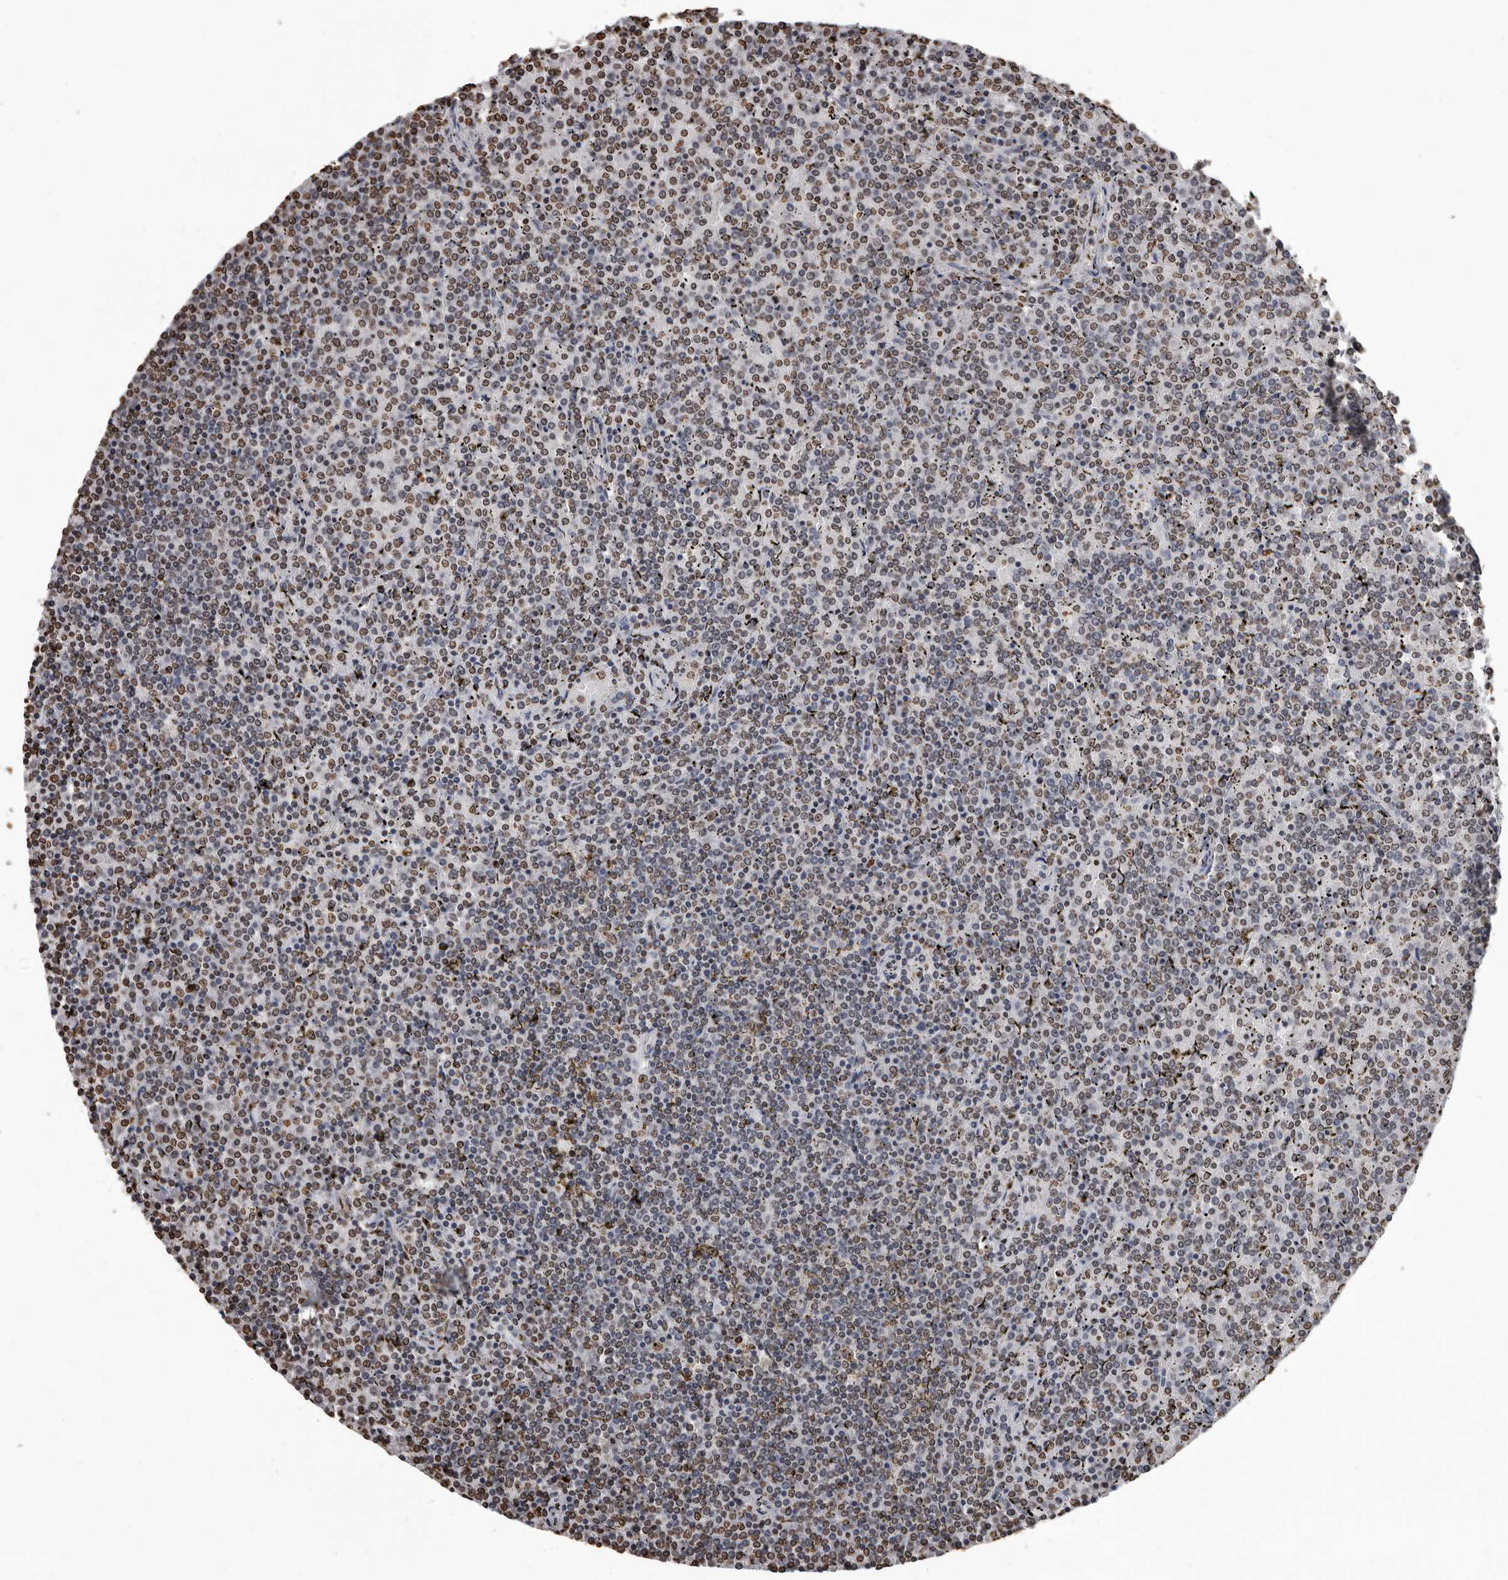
{"staining": {"intensity": "moderate", "quantity": ">75%", "location": "nuclear"}, "tissue": "lymphoma", "cell_type": "Tumor cells", "image_type": "cancer", "snomed": [{"axis": "morphology", "description": "Malignant lymphoma, non-Hodgkin's type, Low grade"}, {"axis": "topography", "description": "Spleen"}], "caption": "Lymphoma tissue displays moderate nuclear expression in about >75% of tumor cells, visualized by immunohistochemistry. (DAB IHC with brightfield microscopy, high magnification).", "gene": "AHR", "patient": {"sex": "female", "age": 19}}